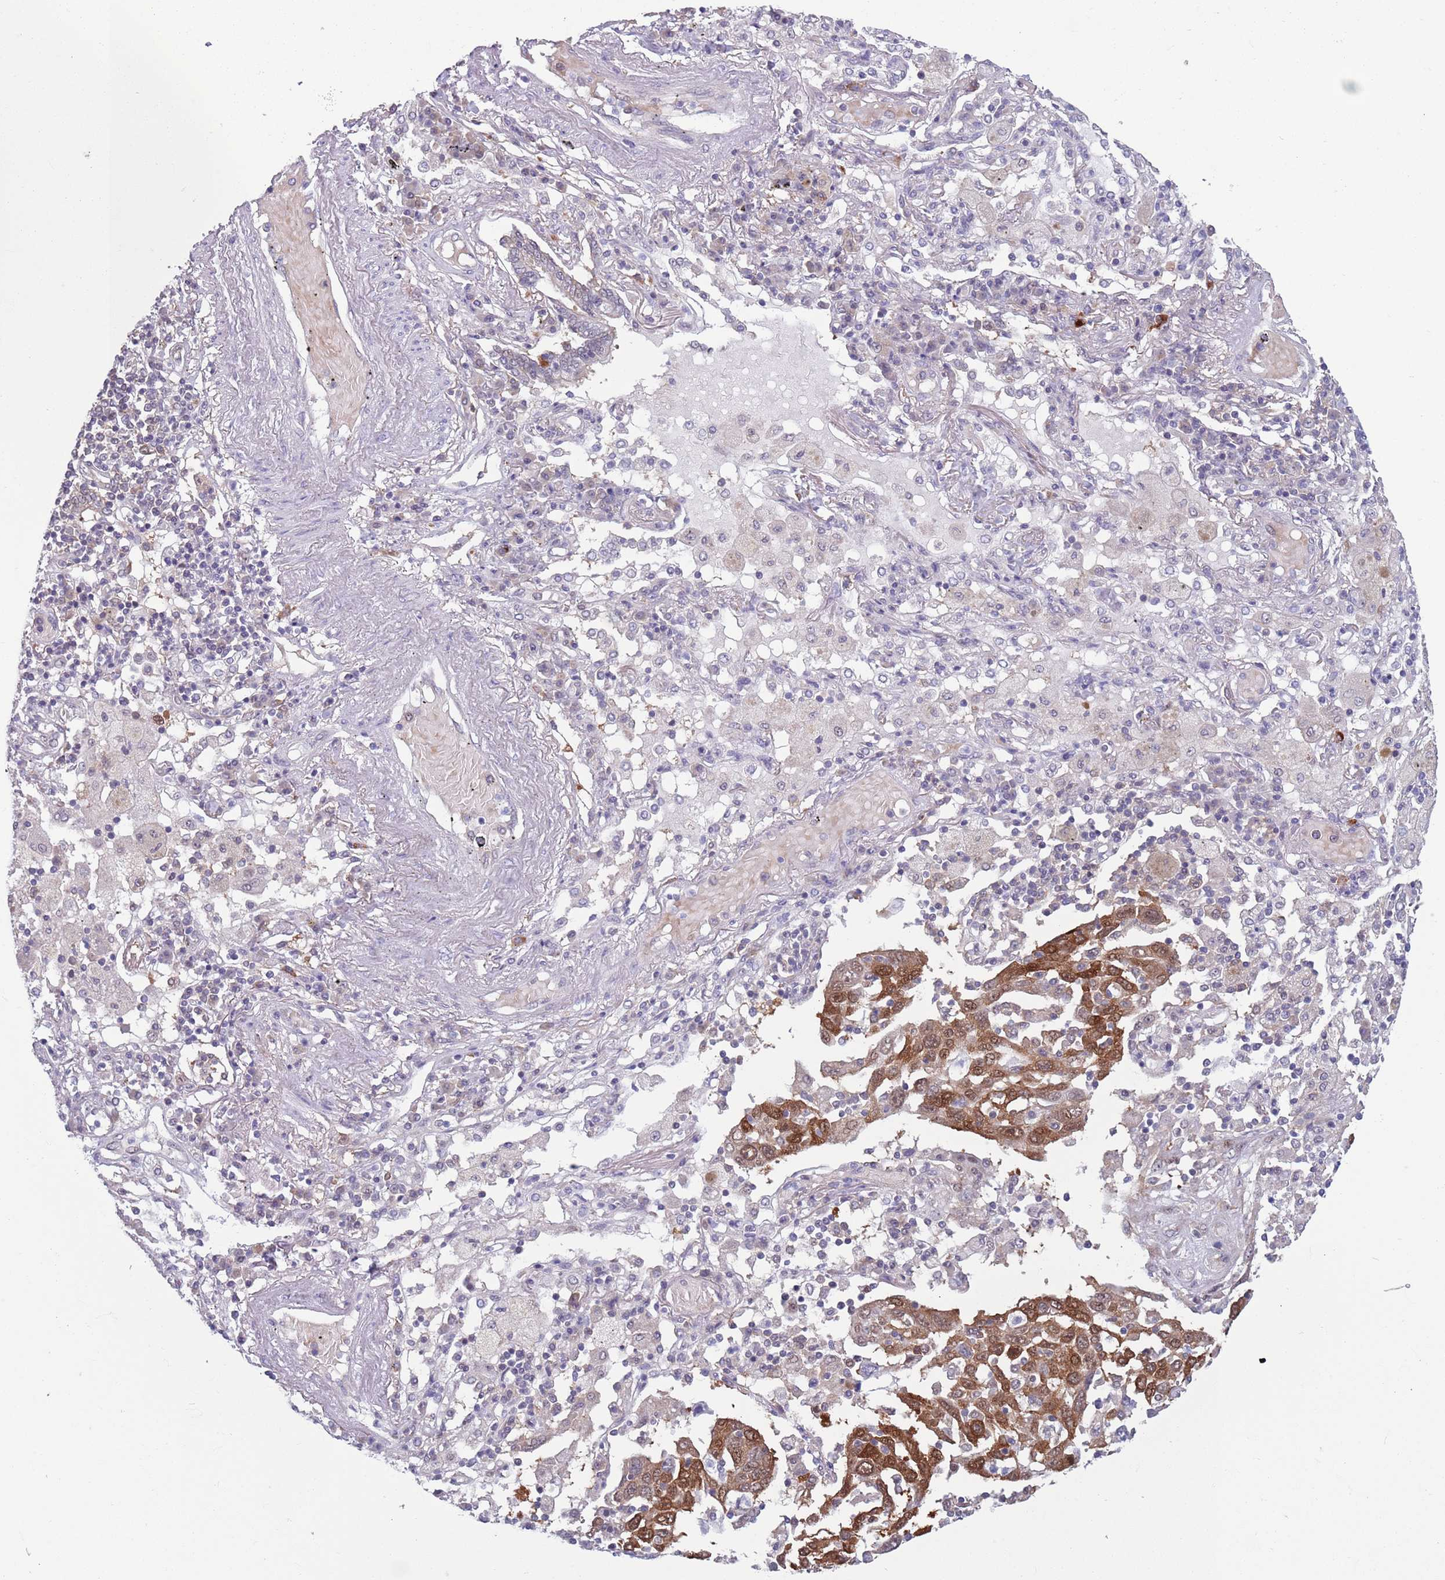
{"staining": {"intensity": "moderate", "quantity": ">75%", "location": "cytoplasmic/membranous,nuclear"}, "tissue": "lung cancer", "cell_type": "Tumor cells", "image_type": "cancer", "snomed": [{"axis": "morphology", "description": "Squamous cell carcinoma, NOS"}, {"axis": "topography", "description": "Lung"}], "caption": "Immunohistochemistry image of neoplastic tissue: human squamous cell carcinoma (lung) stained using immunohistochemistry exhibits medium levels of moderate protein expression localized specifically in the cytoplasmic/membranous and nuclear of tumor cells, appearing as a cytoplasmic/membranous and nuclear brown color.", "gene": "CLNS1A", "patient": {"sex": "male", "age": 65}}